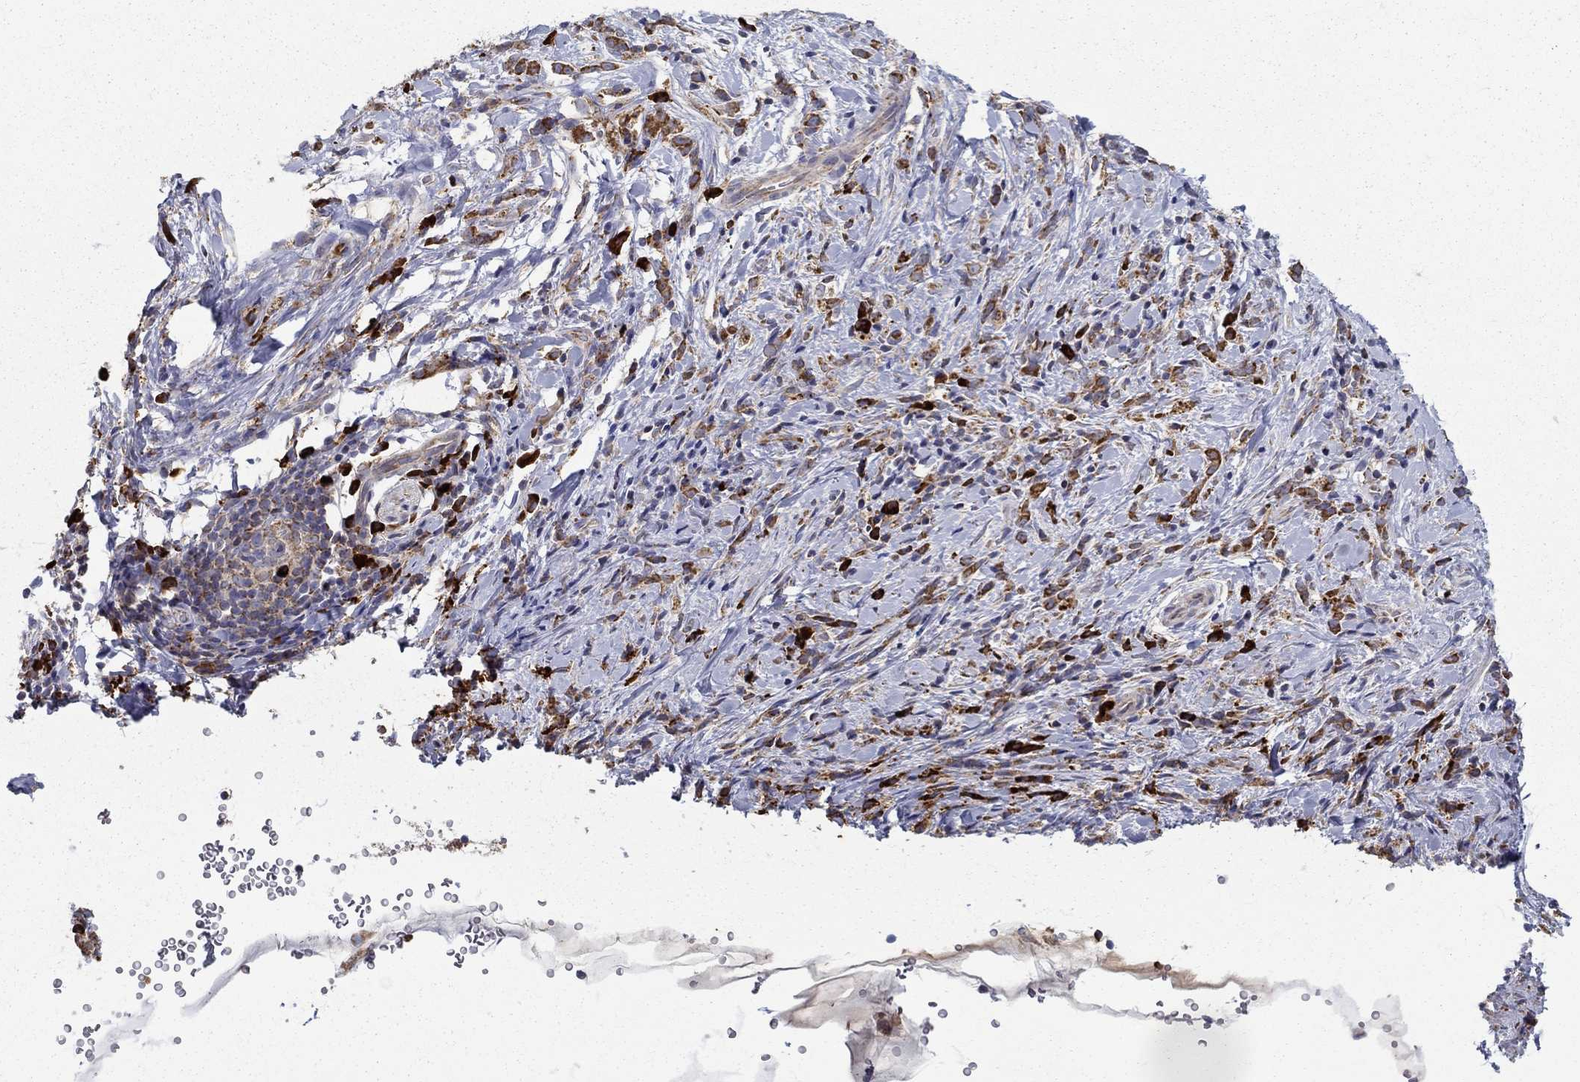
{"staining": {"intensity": "strong", "quantity": ">75%", "location": "cytoplasmic/membranous"}, "tissue": "stomach cancer", "cell_type": "Tumor cells", "image_type": "cancer", "snomed": [{"axis": "morphology", "description": "Adenocarcinoma, NOS"}, {"axis": "topography", "description": "Stomach"}], "caption": "Stomach cancer tissue displays strong cytoplasmic/membranous expression in about >75% of tumor cells", "gene": "PRDX4", "patient": {"sex": "female", "age": 57}}